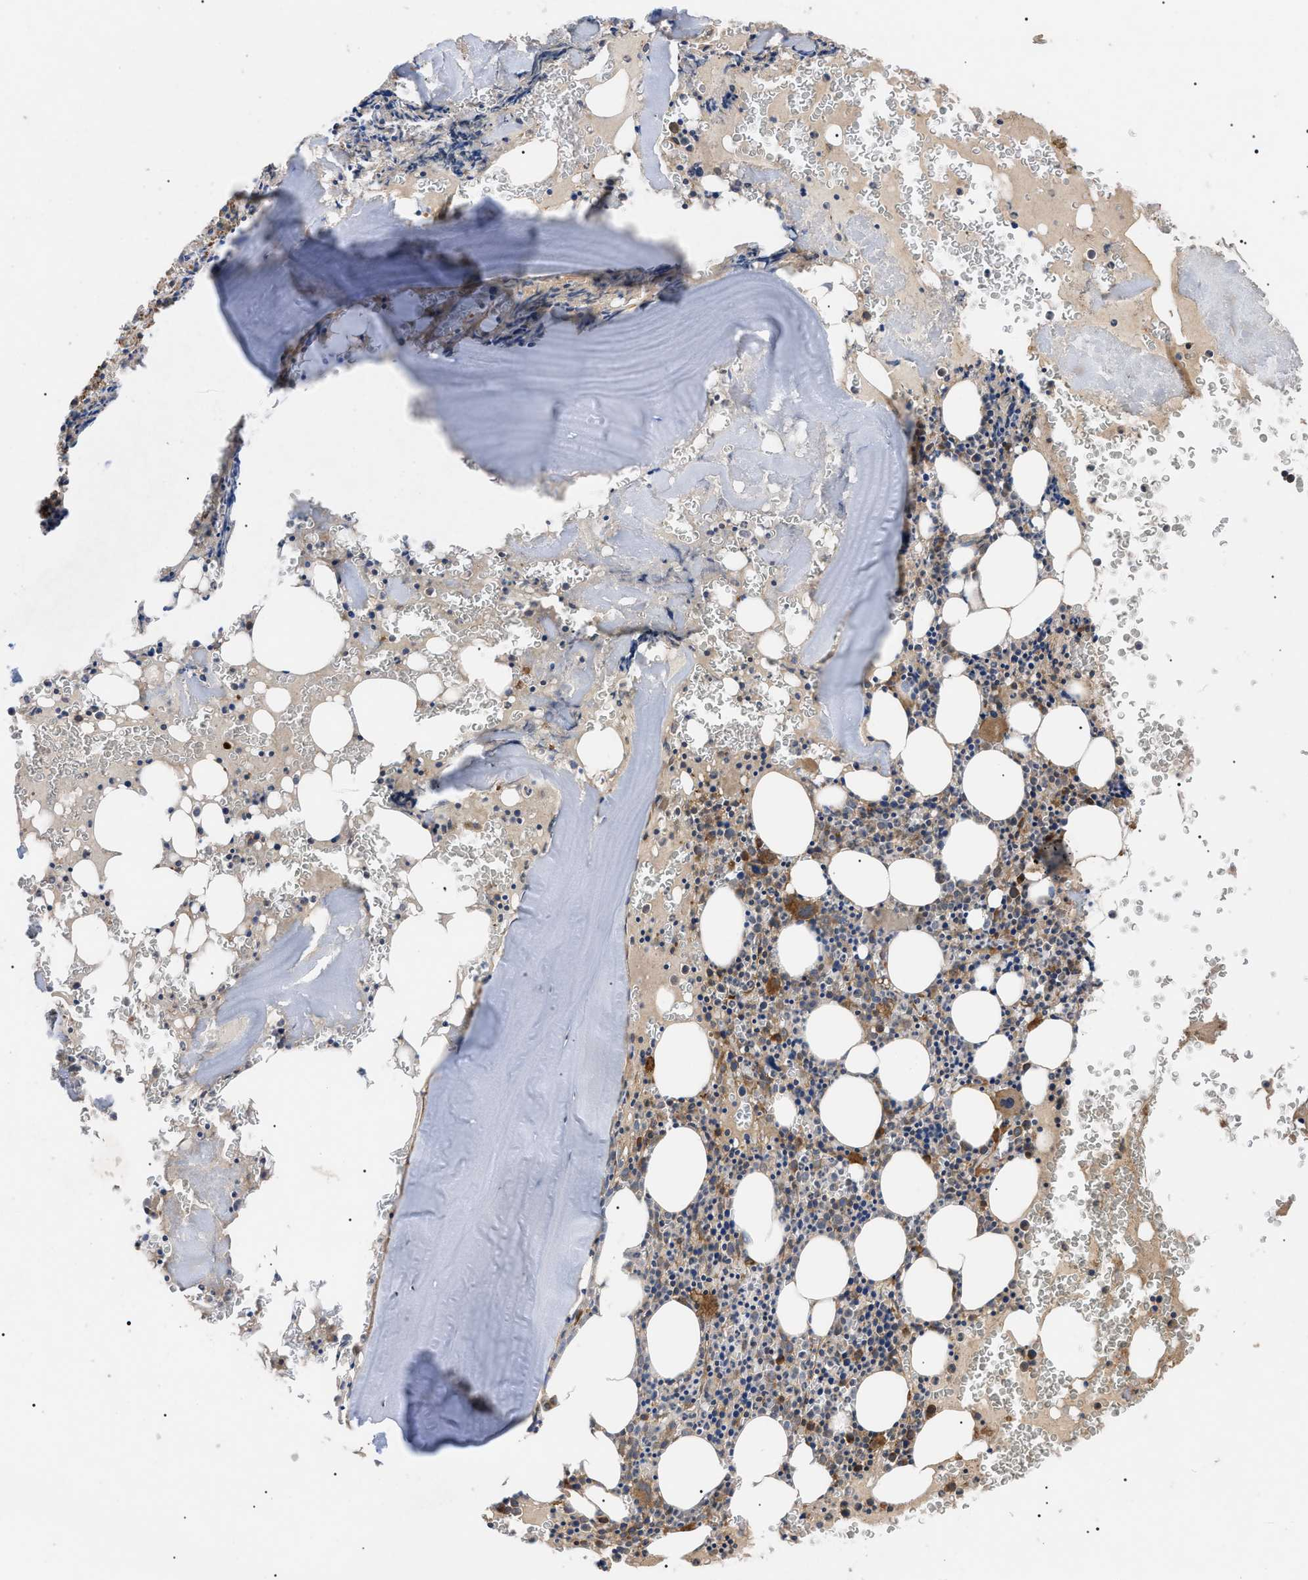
{"staining": {"intensity": "strong", "quantity": "25%-75%", "location": "cytoplasmic/membranous"}, "tissue": "bone marrow", "cell_type": "Hematopoietic cells", "image_type": "normal", "snomed": [{"axis": "morphology", "description": "Normal tissue, NOS"}, {"axis": "morphology", "description": "Inflammation, NOS"}, {"axis": "topography", "description": "Bone marrow"}], "caption": "Hematopoietic cells reveal high levels of strong cytoplasmic/membranous positivity in approximately 25%-75% of cells in unremarkable human bone marrow.", "gene": "ASTL", "patient": {"sex": "male", "age": 37}}